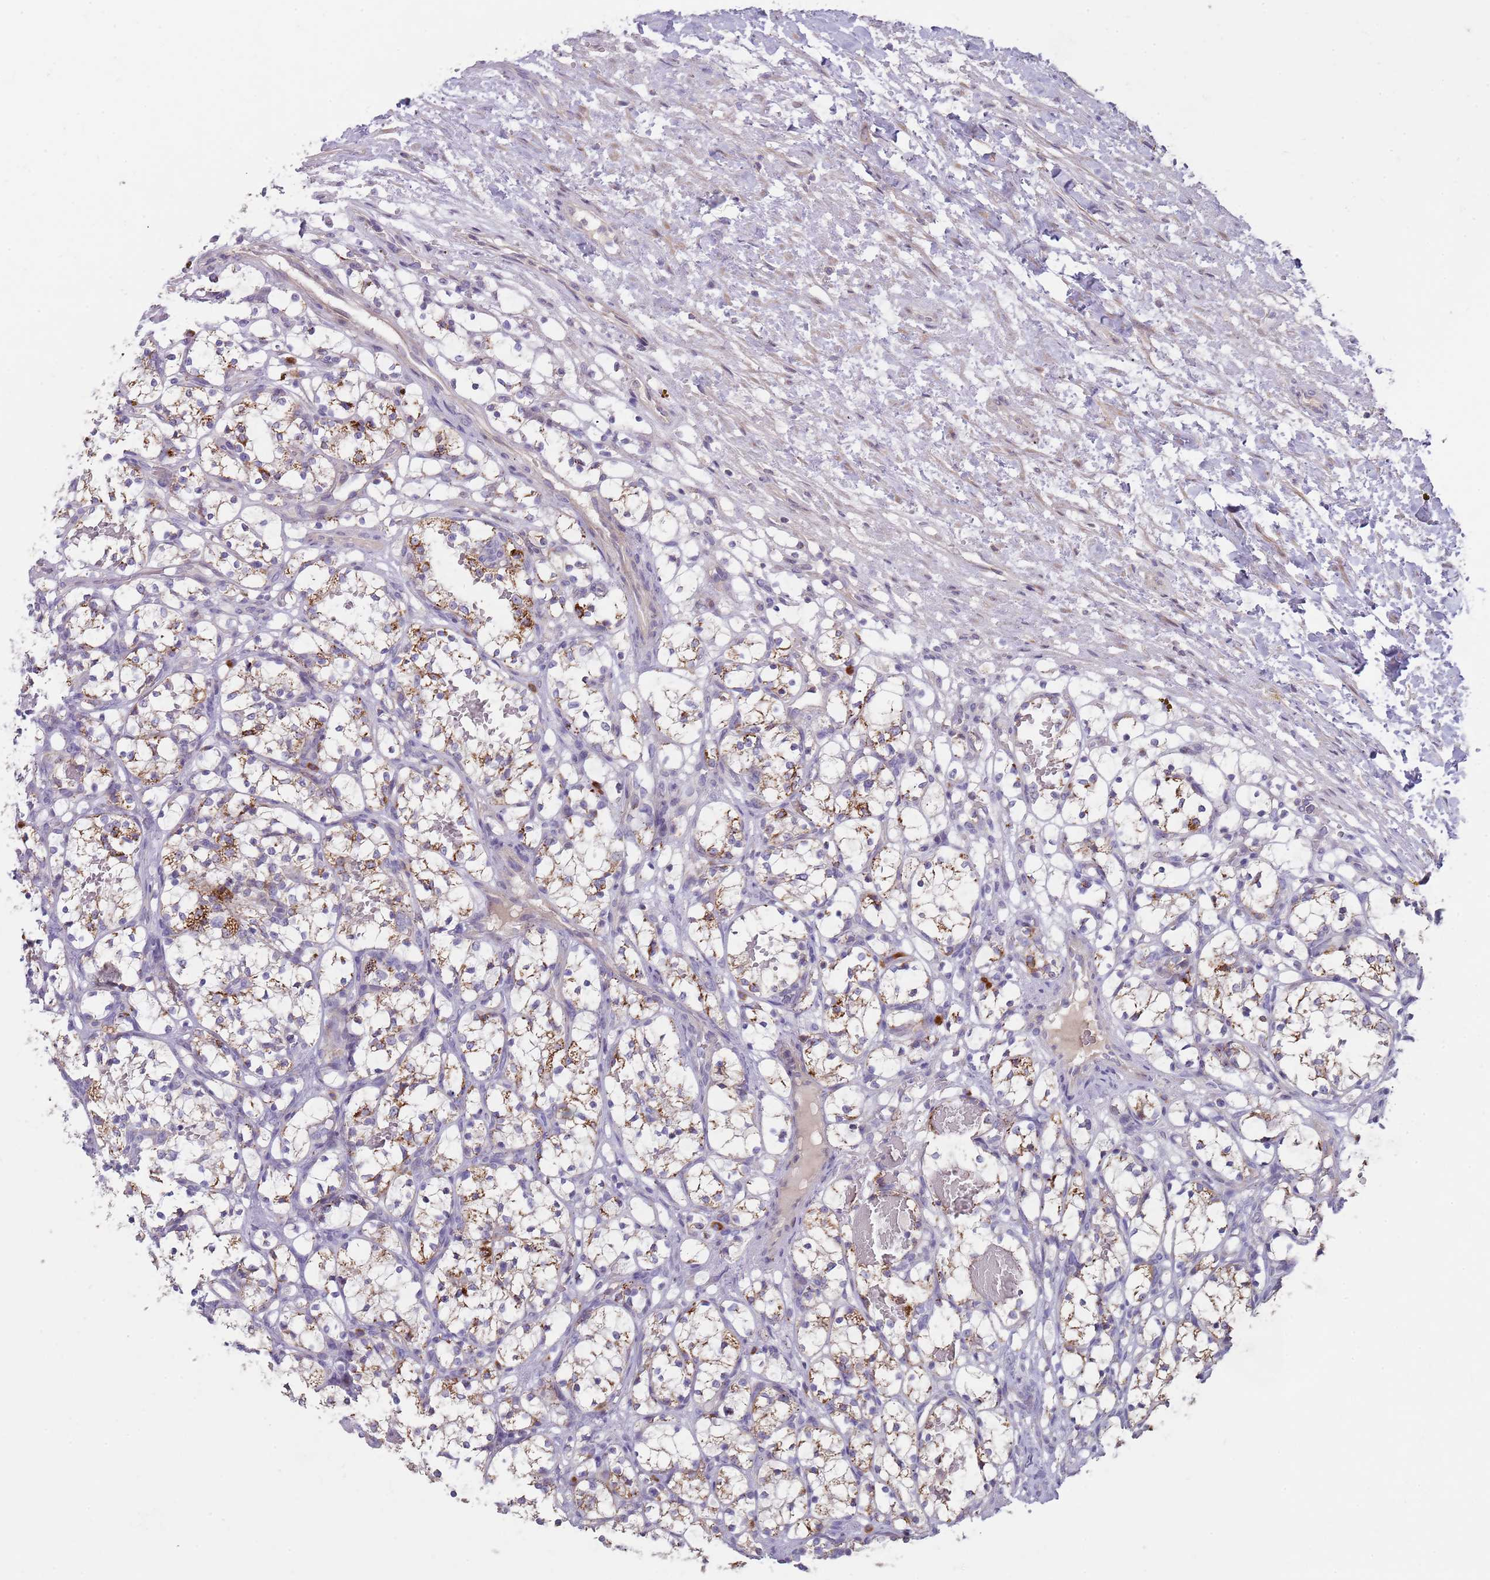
{"staining": {"intensity": "moderate", "quantity": "<25%", "location": "cytoplasmic/membranous"}, "tissue": "renal cancer", "cell_type": "Tumor cells", "image_type": "cancer", "snomed": [{"axis": "morphology", "description": "Adenocarcinoma, NOS"}, {"axis": "topography", "description": "Kidney"}], "caption": "Human renal cancer stained with a brown dye exhibits moderate cytoplasmic/membranous positive staining in approximately <25% of tumor cells.", "gene": "PRAC1", "patient": {"sex": "female", "age": 69}}